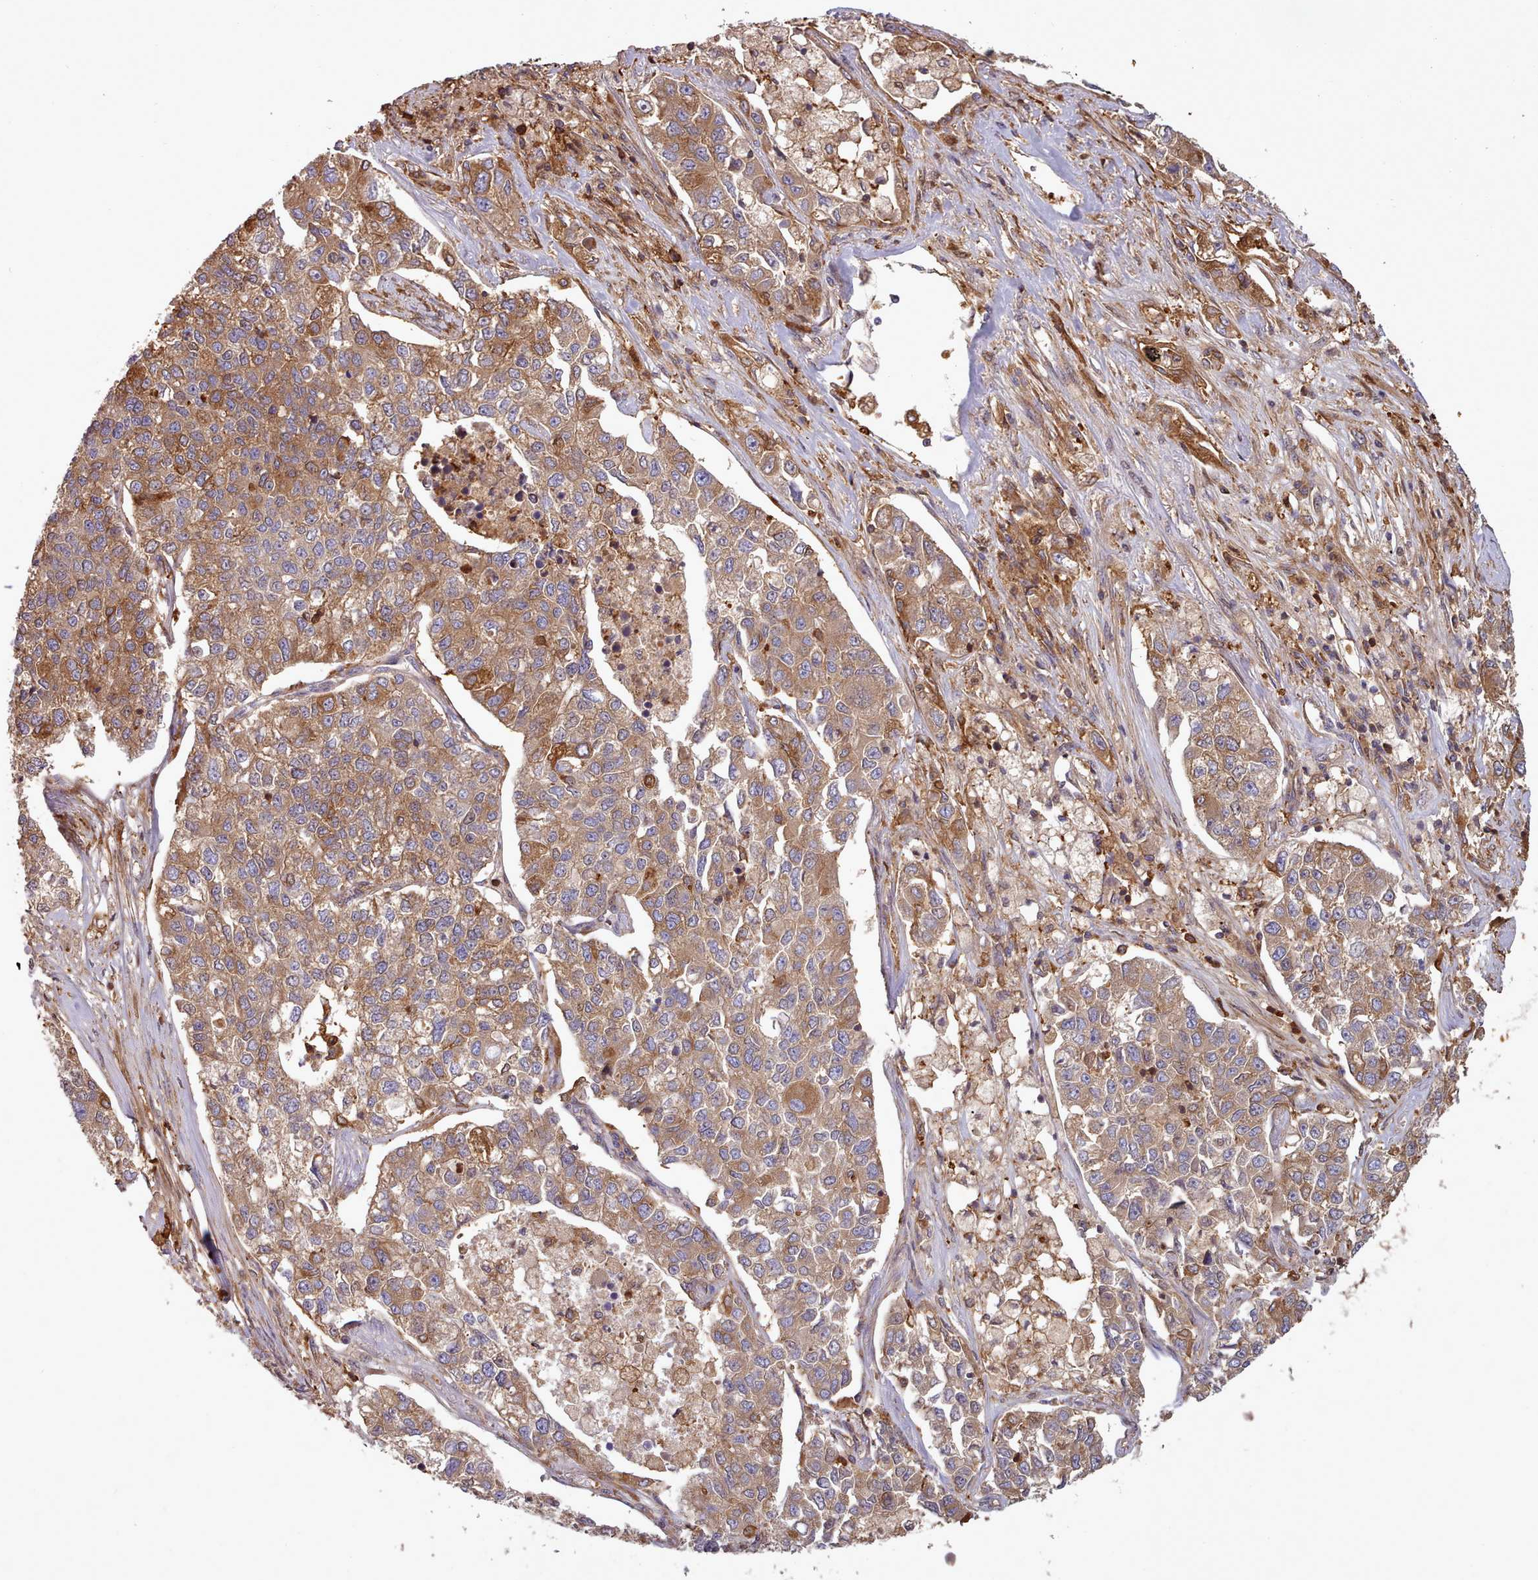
{"staining": {"intensity": "moderate", "quantity": ">75%", "location": "cytoplasmic/membranous"}, "tissue": "lung cancer", "cell_type": "Tumor cells", "image_type": "cancer", "snomed": [{"axis": "morphology", "description": "Adenocarcinoma, NOS"}, {"axis": "topography", "description": "Lung"}], "caption": "Moderate cytoplasmic/membranous positivity is identified in about >75% of tumor cells in lung cancer (adenocarcinoma). The staining is performed using DAB (3,3'-diaminobenzidine) brown chromogen to label protein expression. The nuclei are counter-stained blue using hematoxylin.", "gene": "SLC4A9", "patient": {"sex": "male", "age": 49}}